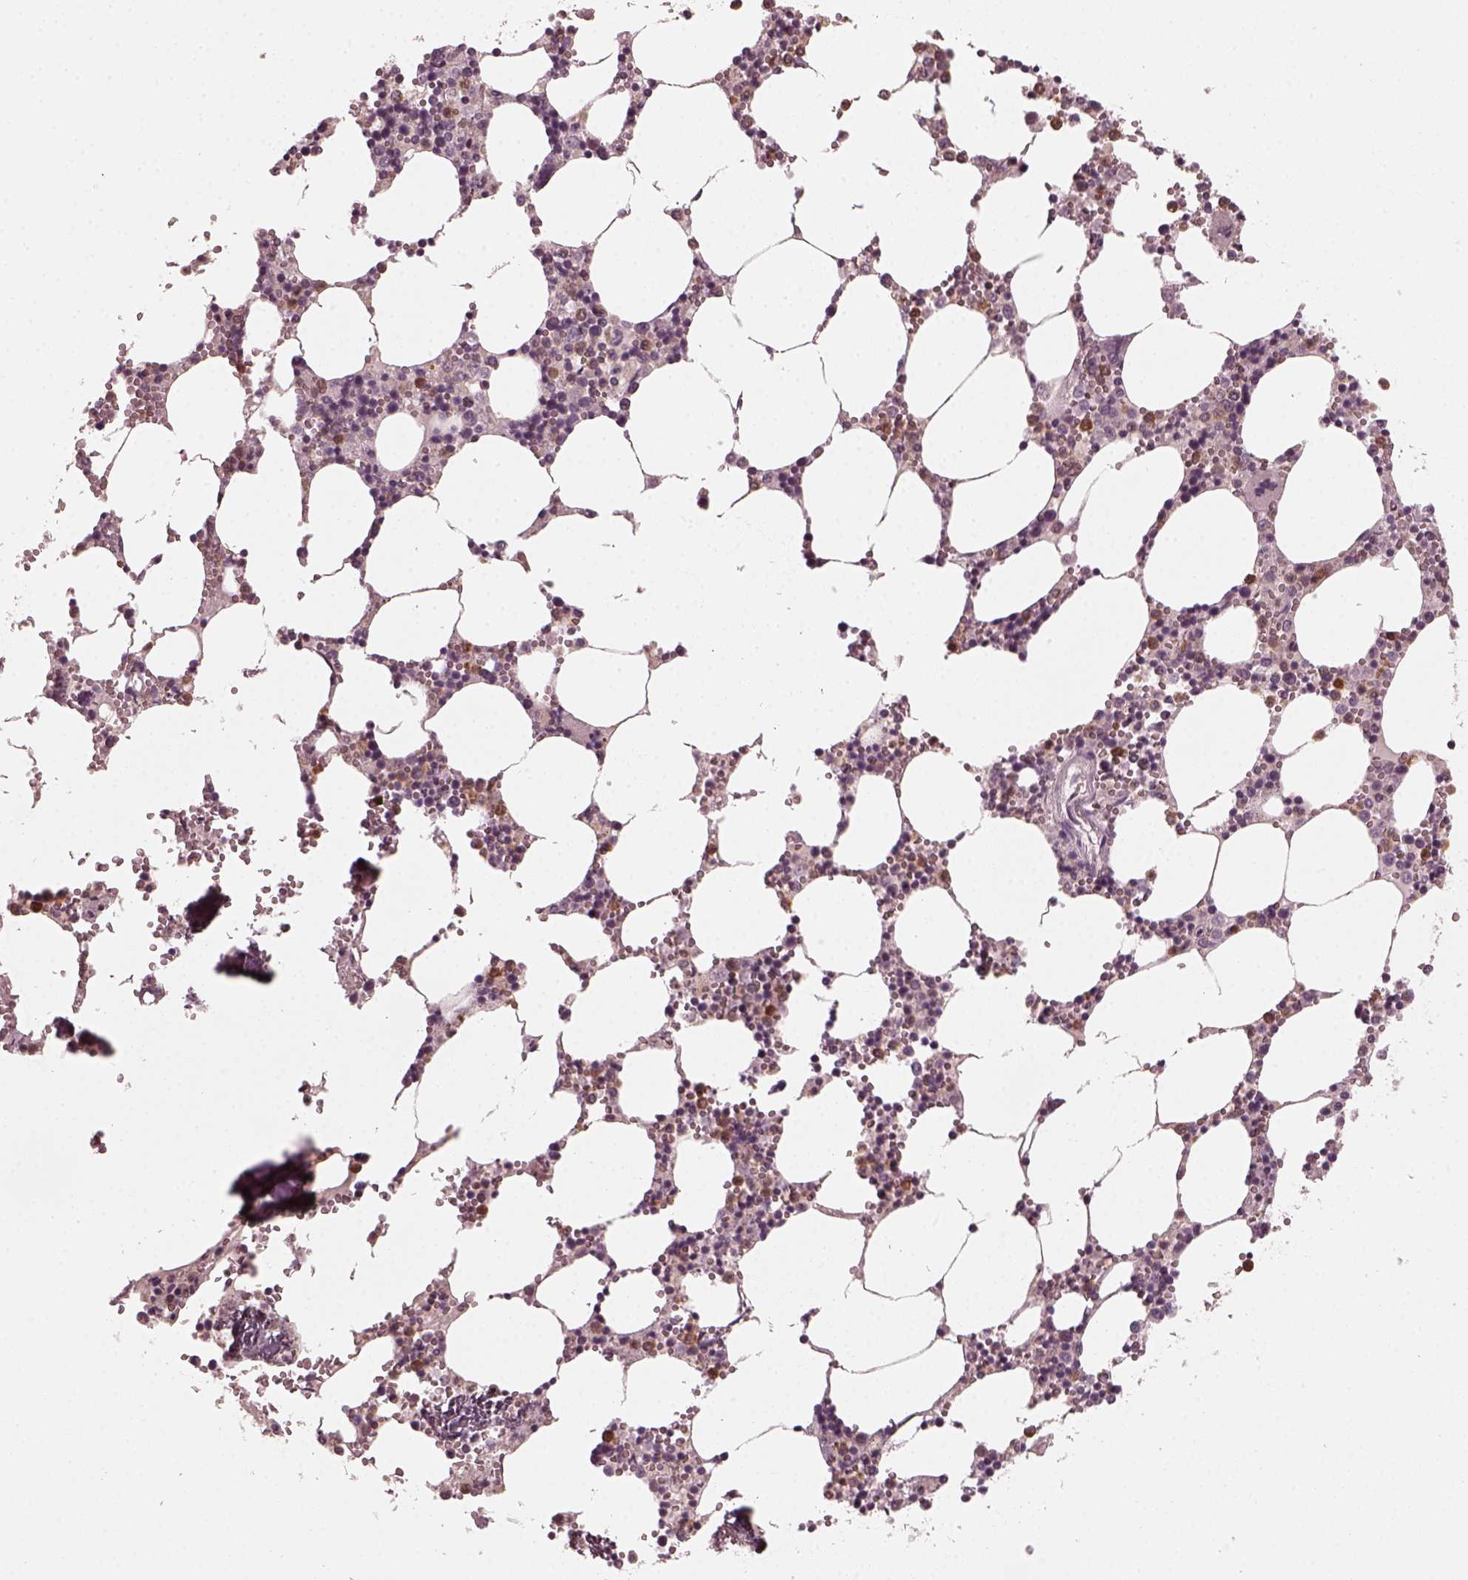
{"staining": {"intensity": "moderate", "quantity": "<25%", "location": "cytoplasmic/membranous"}, "tissue": "bone marrow", "cell_type": "Hematopoietic cells", "image_type": "normal", "snomed": [{"axis": "morphology", "description": "Normal tissue, NOS"}, {"axis": "topography", "description": "Bone marrow"}], "caption": "This micrograph exhibits immunohistochemistry staining of normal bone marrow, with low moderate cytoplasmic/membranous expression in approximately <25% of hematopoietic cells.", "gene": "CHIT1", "patient": {"sex": "male", "age": 54}}